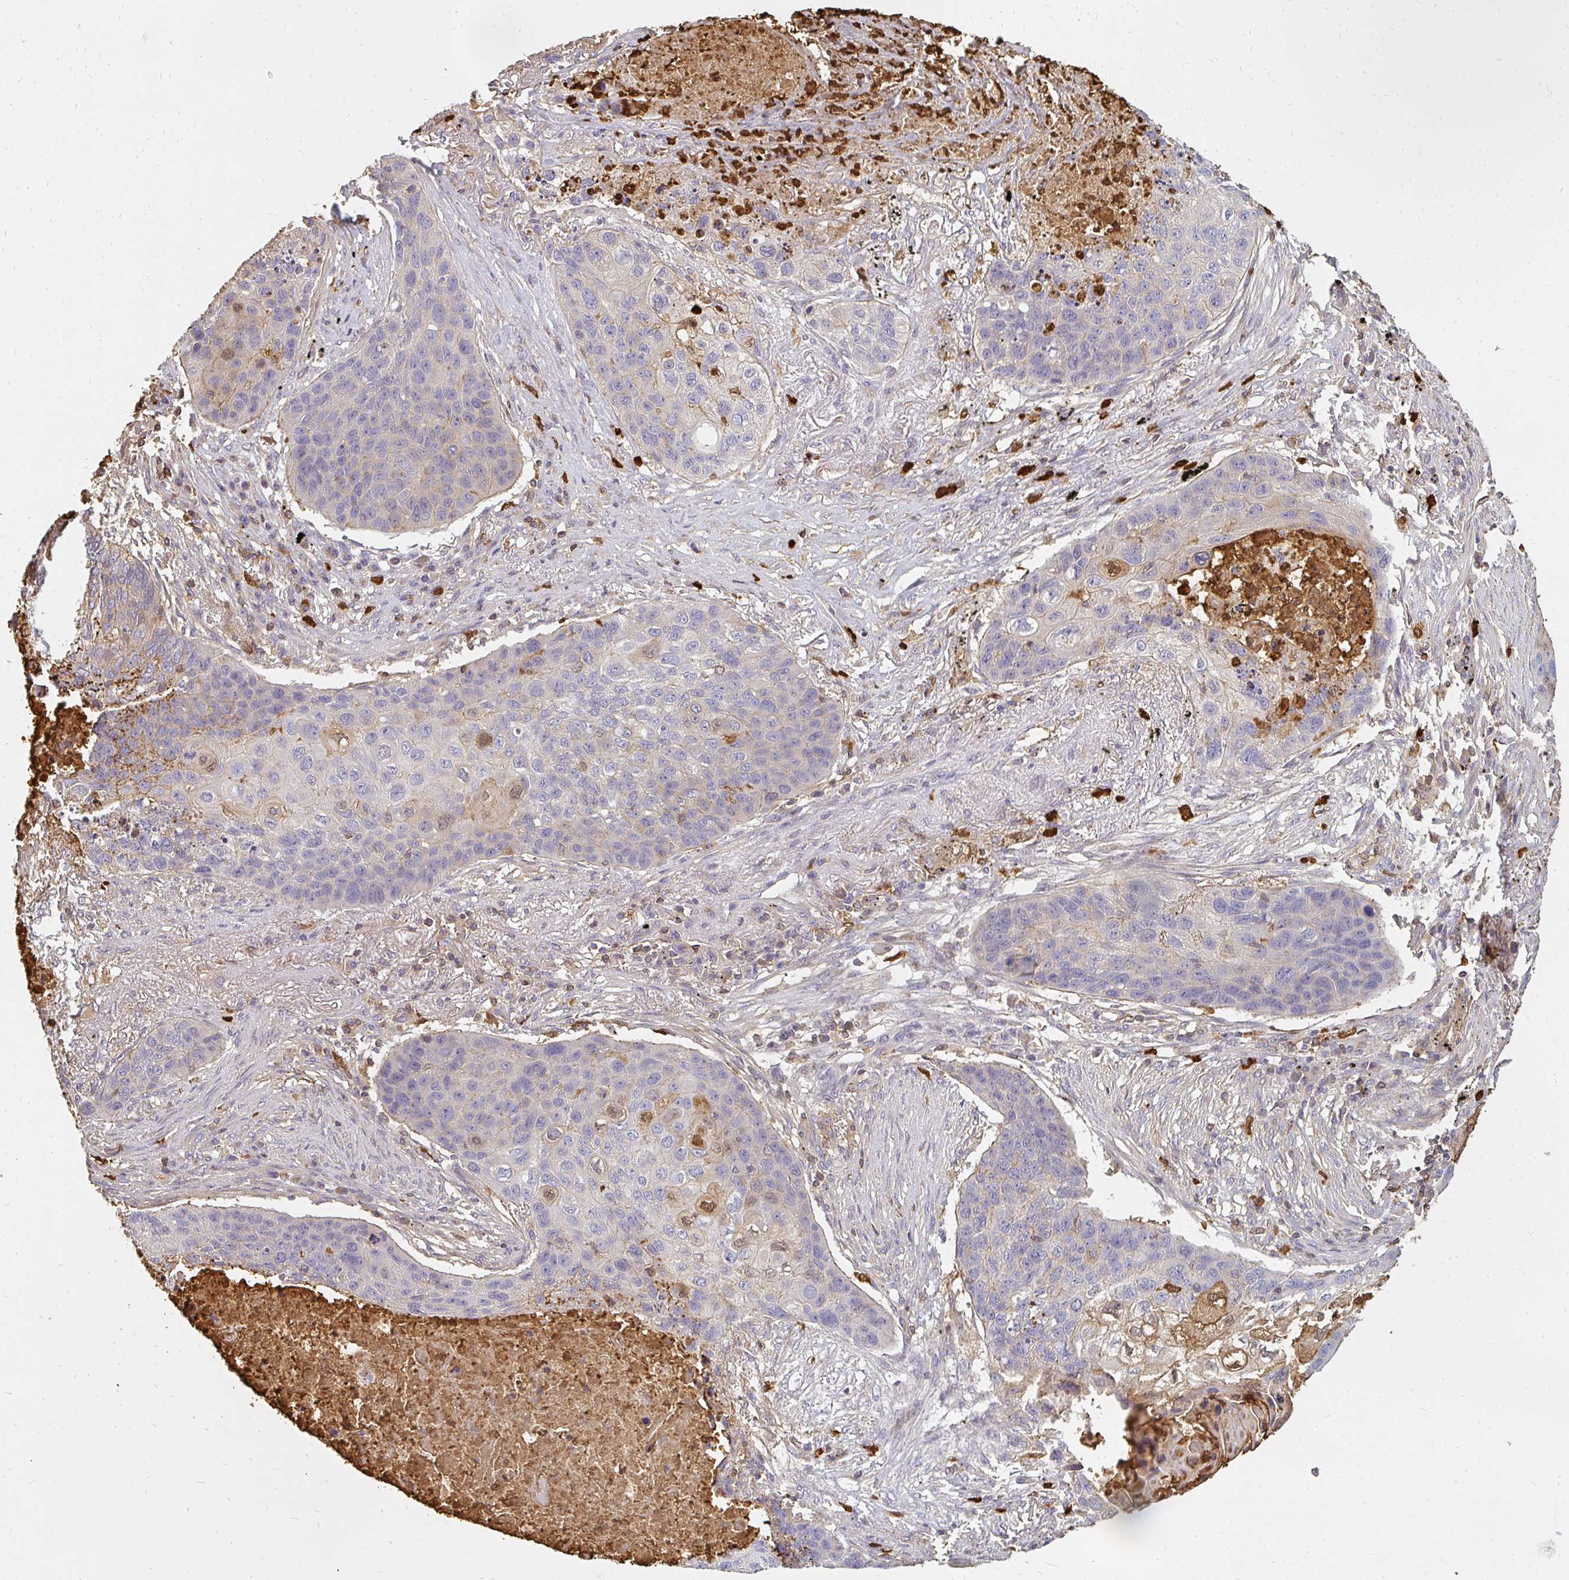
{"staining": {"intensity": "moderate", "quantity": "<25%", "location": "cytoplasmic/membranous,nuclear"}, "tissue": "lung cancer", "cell_type": "Tumor cells", "image_type": "cancer", "snomed": [{"axis": "morphology", "description": "Squamous cell carcinoma, NOS"}, {"axis": "topography", "description": "Lung"}], "caption": "This is a histology image of immunohistochemistry (IHC) staining of lung squamous cell carcinoma, which shows moderate staining in the cytoplasmic/membranous and nuclear of tumor cells.", "gene": "CNTRL", "patient": {"sex": "female", "age": 63}}